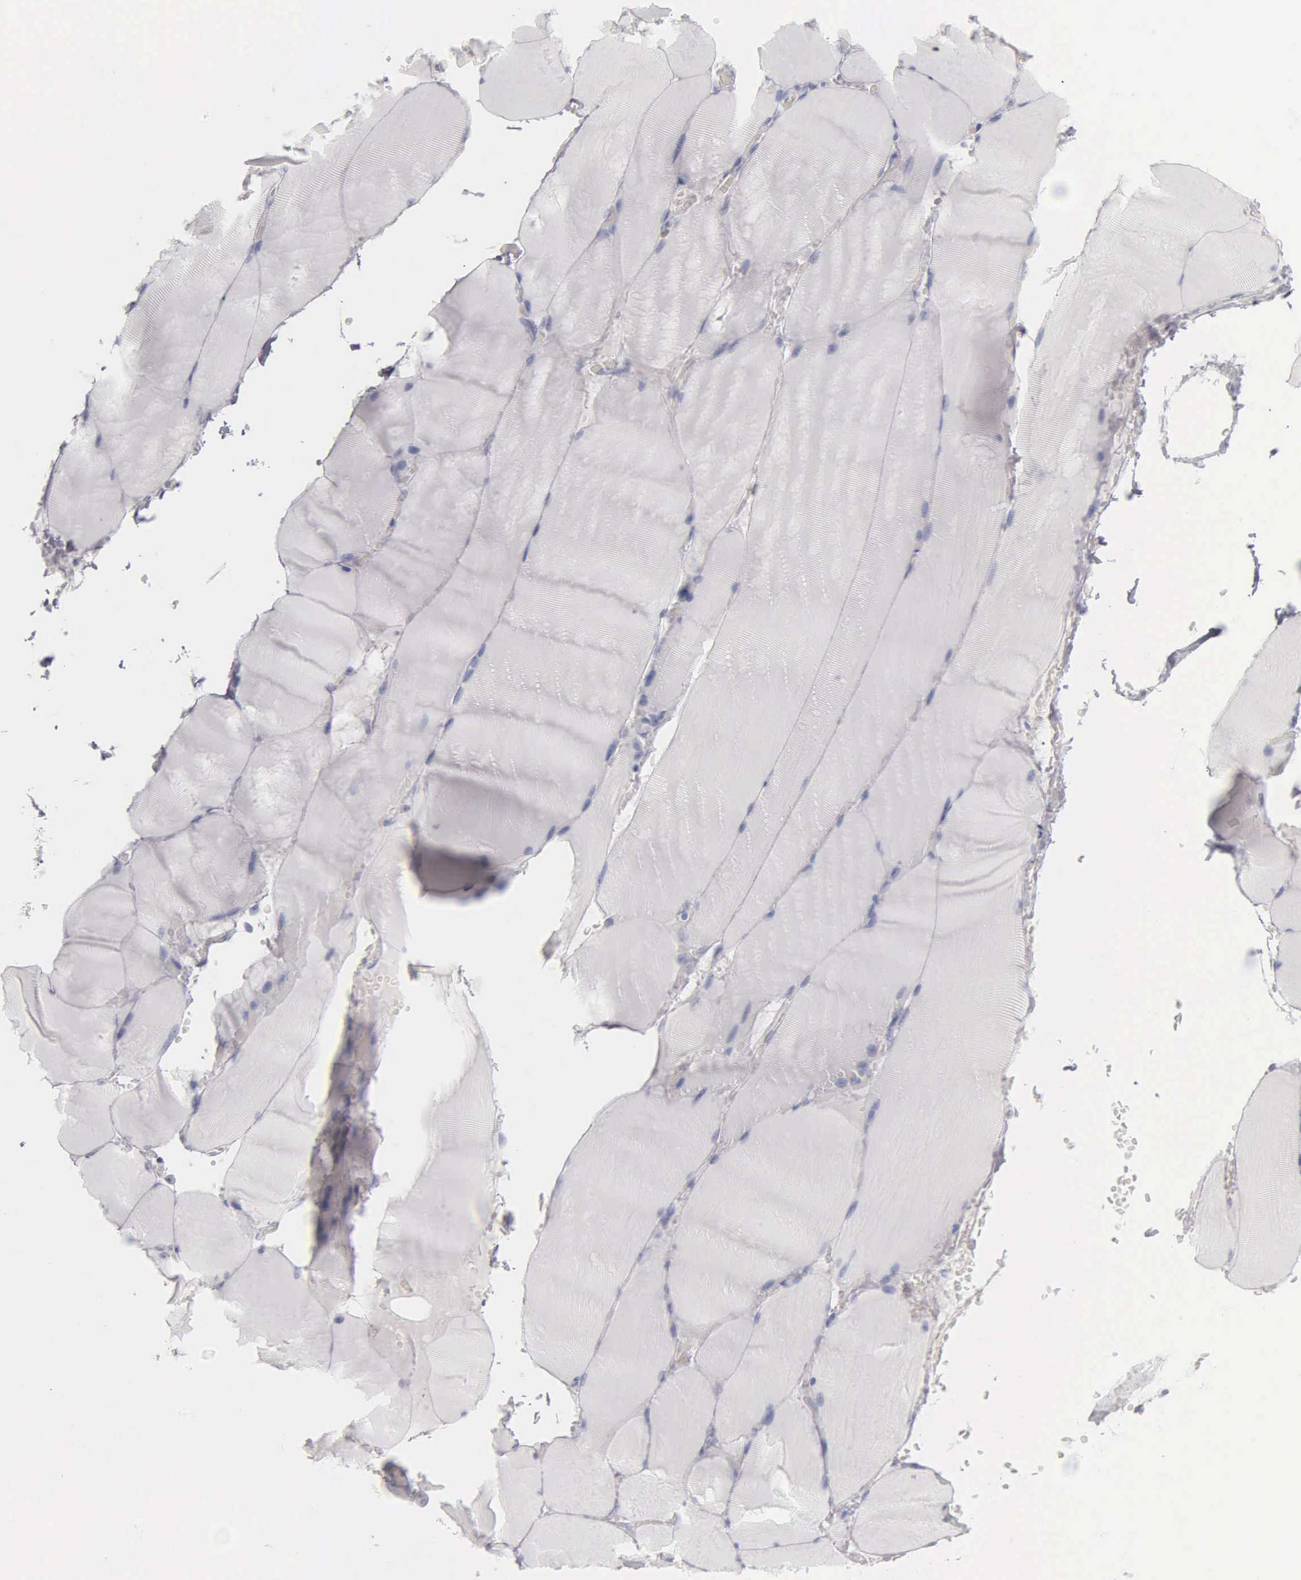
{"staining": {"intensity": "negative", "quantity": "none", "location": "none"}, "tissue": "skeletal muscle", "cell_type": "Myocytes", "image_type": "normal", "snomed": [{"axis": "morphology", "description": "Normal tissue, NOS"}, {"axis": "topography", "description": "Skeletal muscle"}], "caption": "The photomicrograph shows no significant expression in myocytes of skeletal muscle. (DAB (3,3'-diaminobenzidine) immunohistochemistry, high magnification).", "gene": "KRT20", "patient": {"sex": "male", "age": 71}}